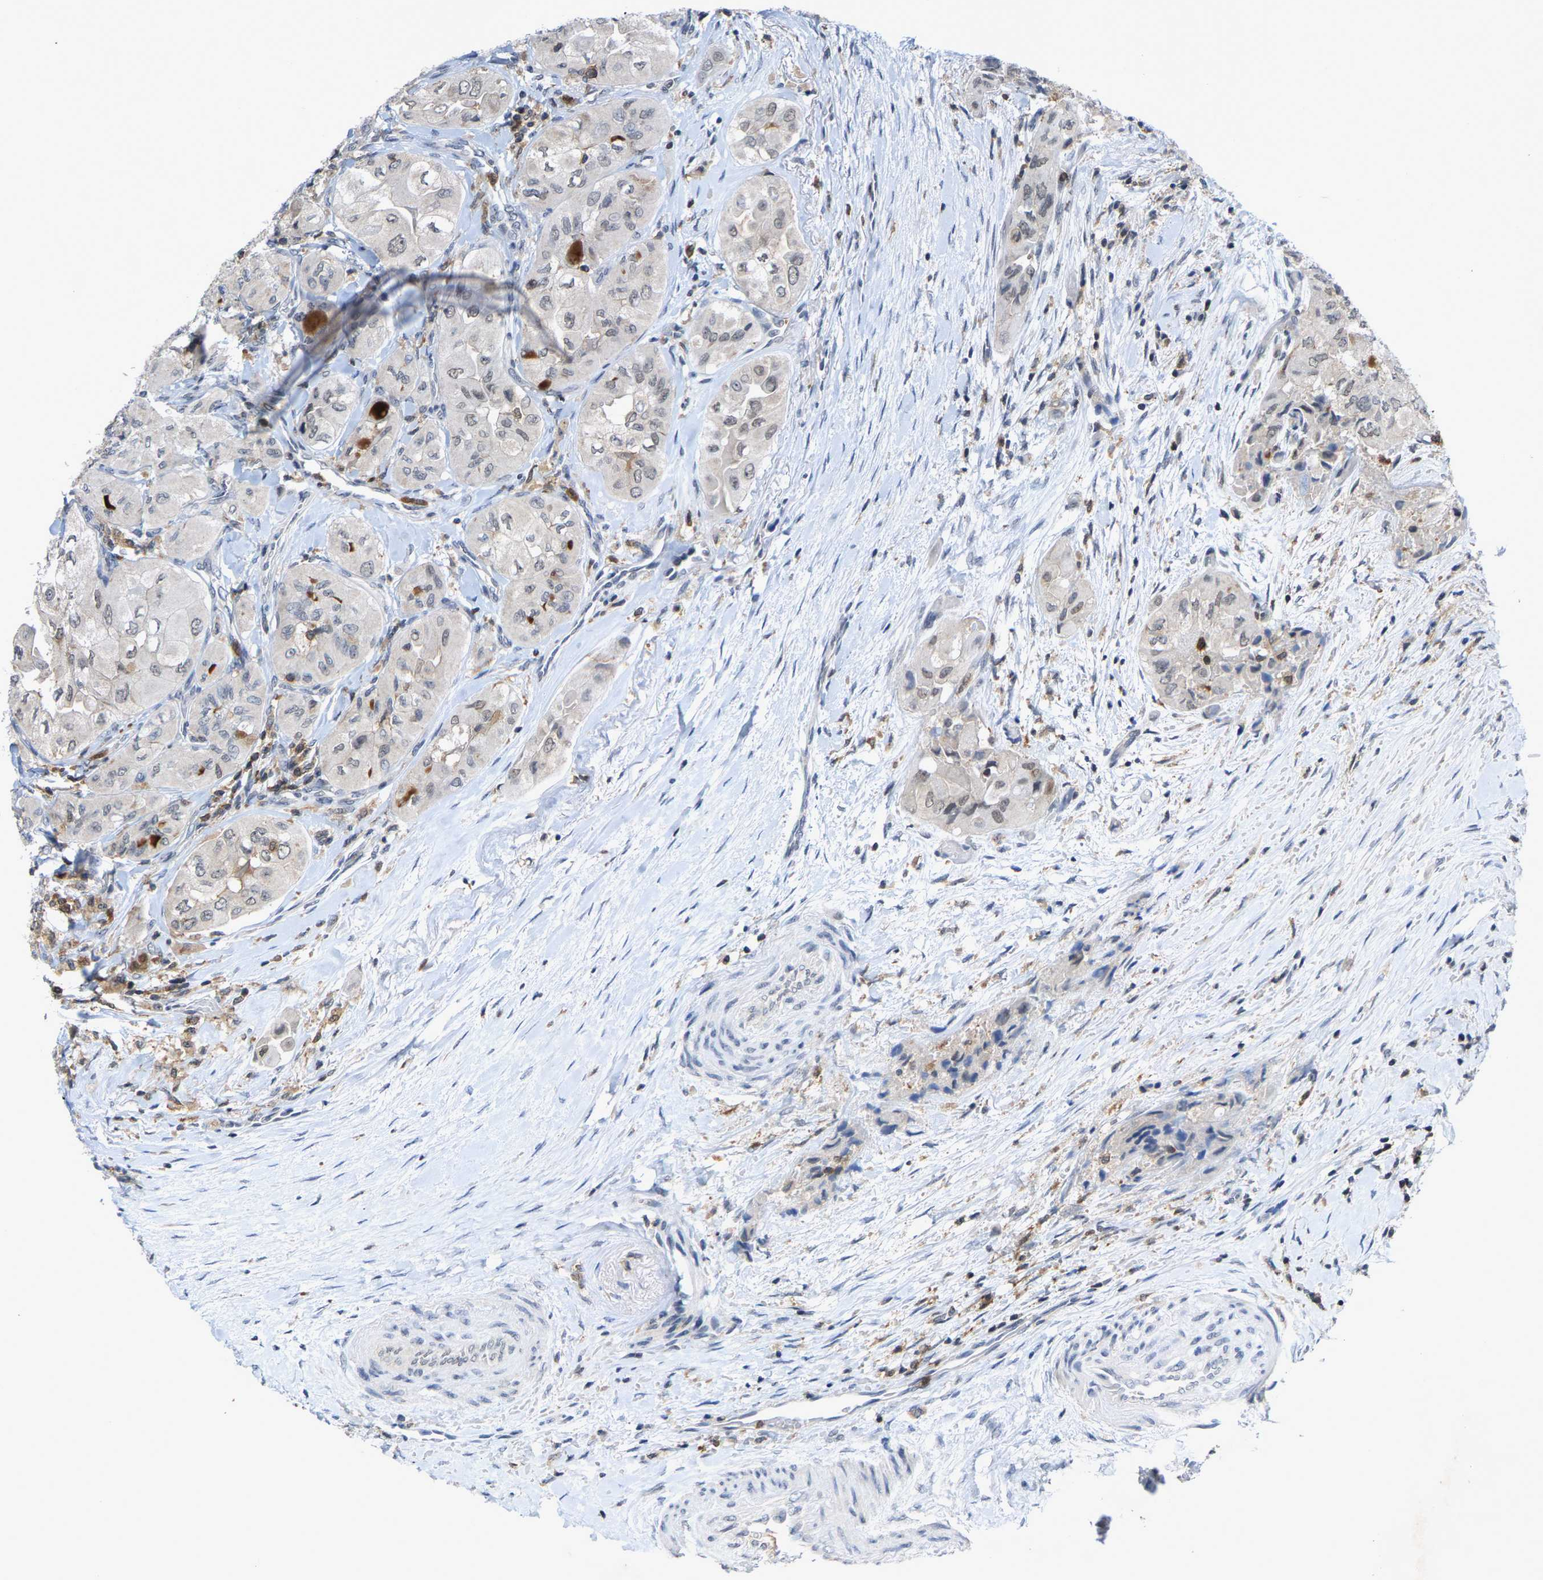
{"staining": {"intensity": "negative", "quantity": "none", "location": "none"}, "tissue": "thyroid cancer", "cell_type": "Tumor cells", "image_type": "cancer", "snomed": [{"axis": "morphology", "description": "Papillary adenocarcinoma, NOS"}, {"axis": "topography", "description": "Thyroid gland"}], "caption": "Immunohistochemical staining of human thyroid cancer (papillary adenocarcinoma) exhibits no significant staining in tumor cells.", "gene": "FGD3", "patient": {"sex": "female", "age": 59}}